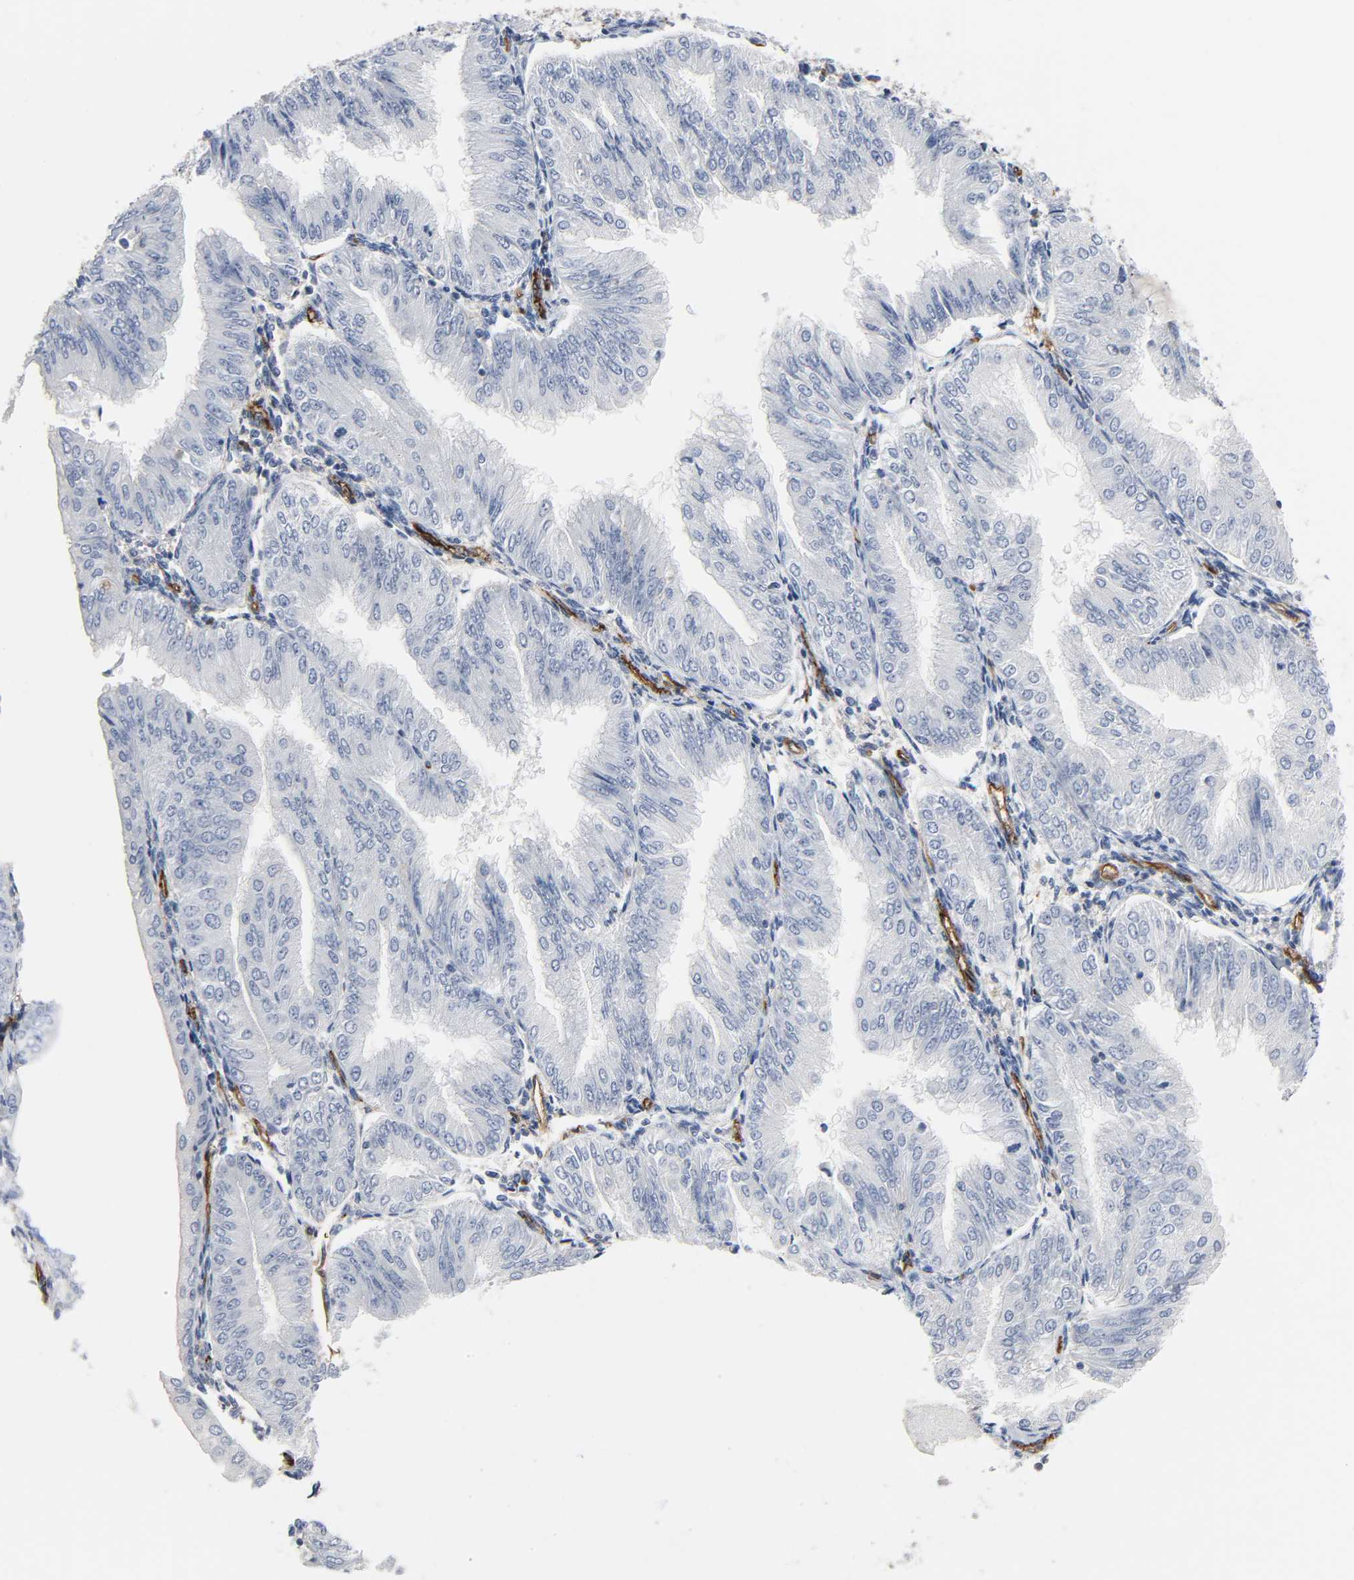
{"staining": {"intensity": "negative", "quantity": "none", "location": "none"}, "tissue": "endometrial cancer", "cell_type": "Tumor cells", "image_type": "cancer", "snomed": [{"axis": "morphology", "description": "Adenocarcinoma, NOS"}, {"axis": "topography", "description": "Endometrium"}], "caption": "This is a image of immunohistochemistry staining of endometrial cancer, which shows no positivity in tumor cells. The staining was performed using DAB to visualize the protein expression in brown, while the nuclei were stained in blue with hematoxylin (Magnification: 20x).", "gene": "PECAM1", "patient": {"sex": "female", "age": 53}}